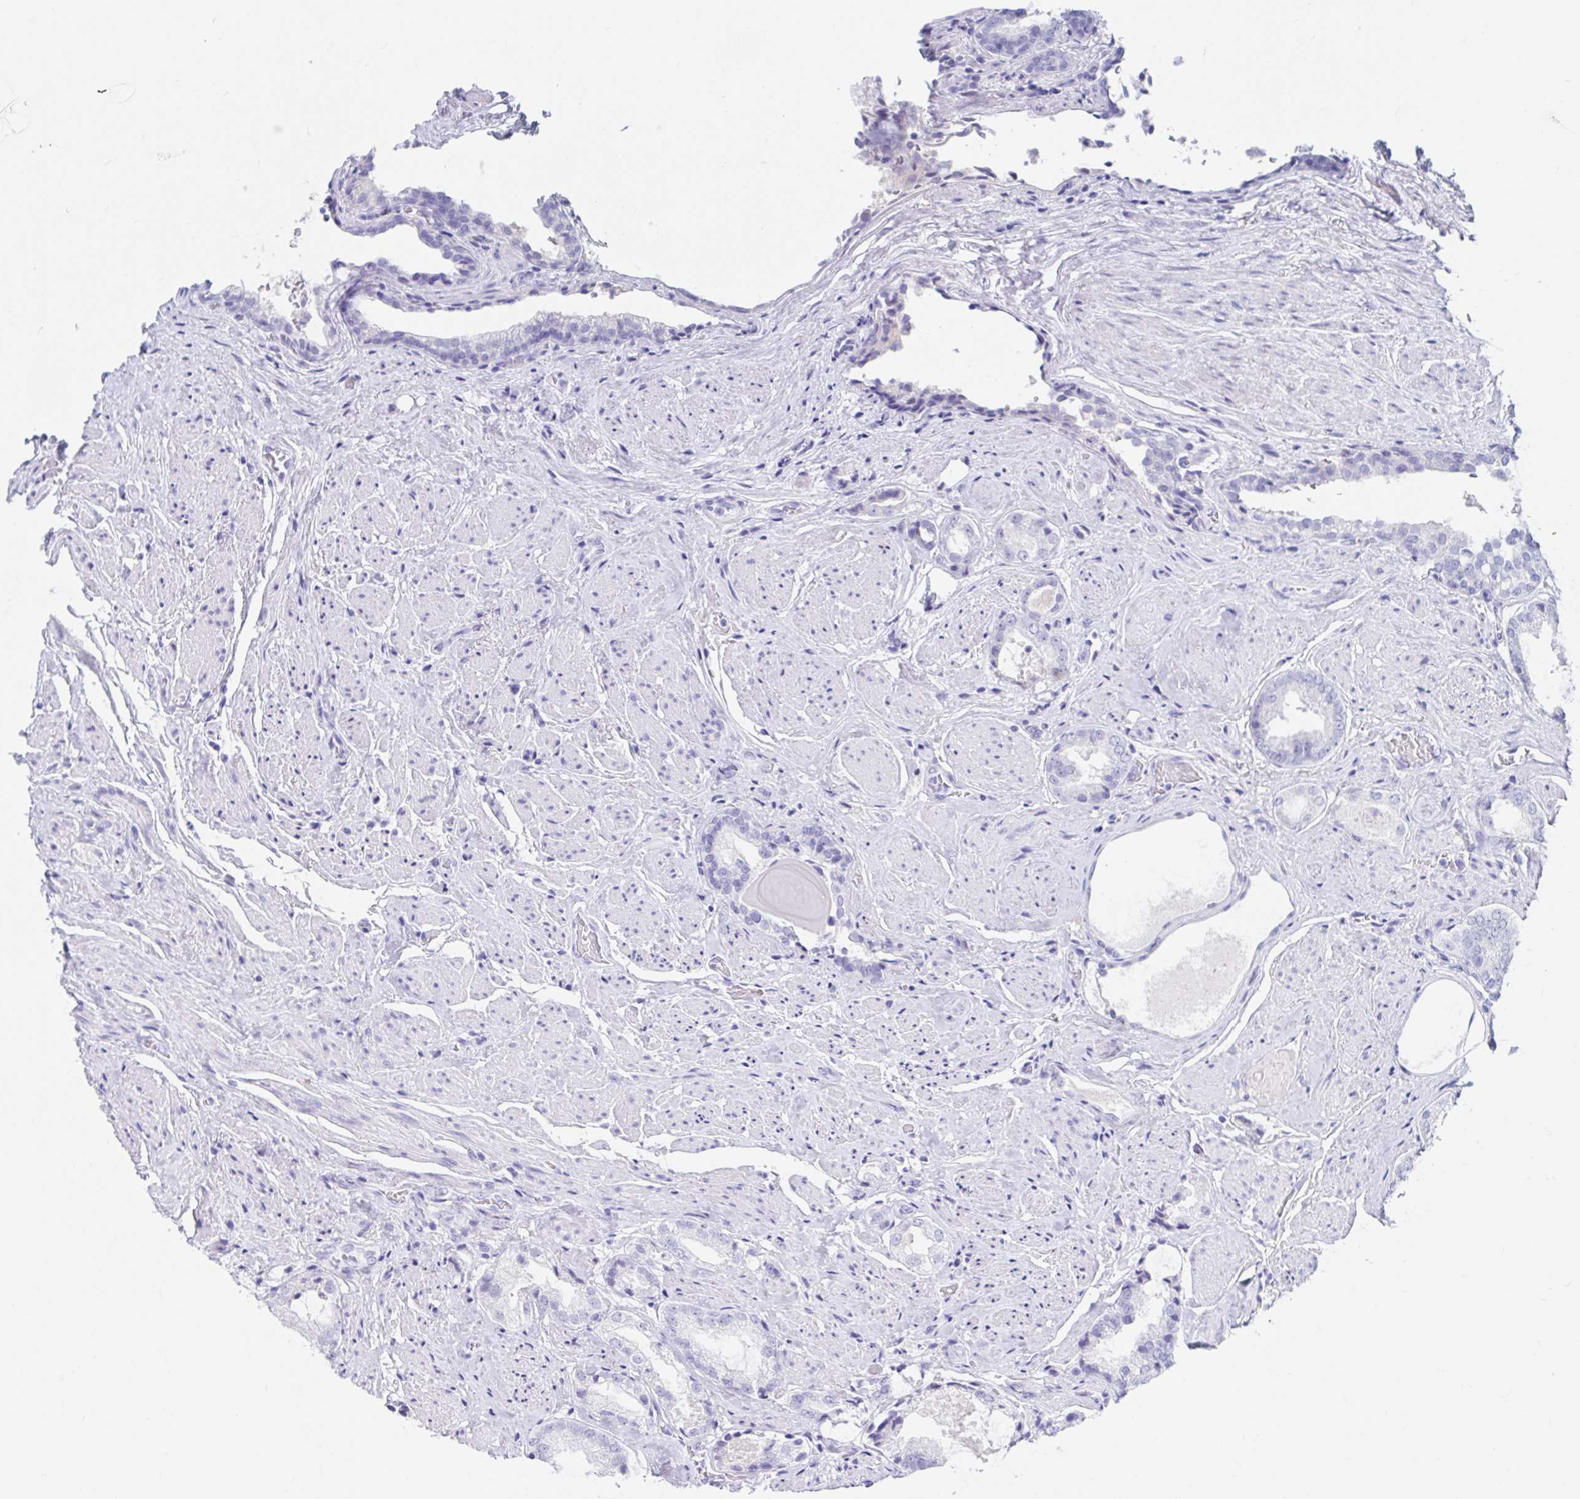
{"staining": {"intensity": "negative", "quantity": "none", "location": "none"}, "tissue": "prostate cancer", "cell_type": "Tumor cells", "image_type": "cancer", "snomed": [{"axis": "morphology", "description": "Adenocarcinoma, High grade"}, {"axis": "topography", "description": "Prostate"}], "caption": "Immunohistochemistry (IHC) micrograph of prostate high-grade adenocarcinoma stained for a protein (brown), which shows no positivity in tumor cells.", "gene": "DPEP3", "patient": {"sex": "male", "age": 65}}